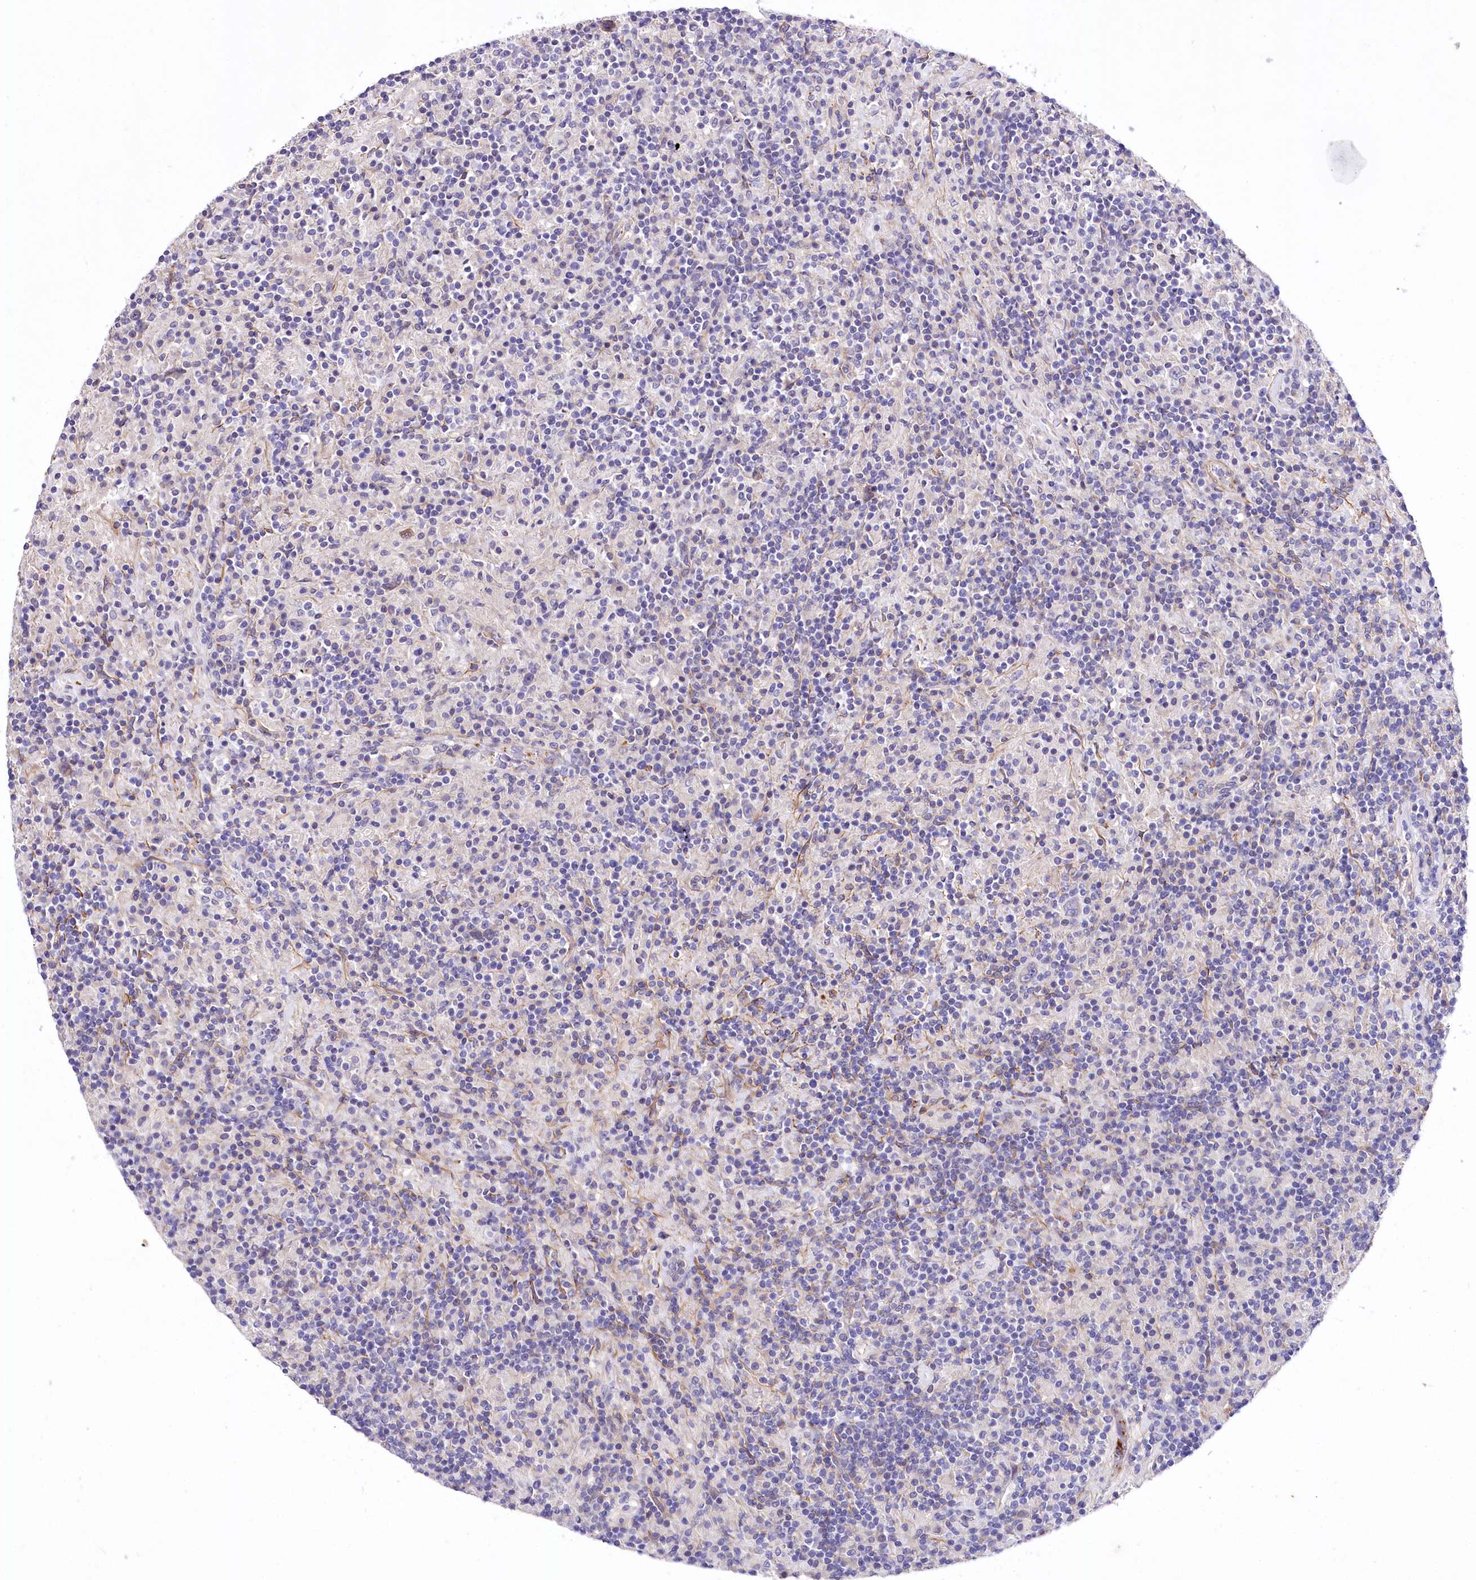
{"staining": {"intensity": "negative", "quantity": "none", "location": "none"}, "tissue": "lymphoma", "cell_type": "Tumor cells", "image_type": "cancer", "snomed": [{"axis": "morphology", "description": "Hodgkin's disease, NOS"}, {"axis": "topography", "description": "Lymph node"}], "caption": "This is an immunohistochemistry image of human lymphoma. There is no positivity in tumor cells.", "gene": "RDH16", "patient": {"sex": "male", "age": 70}}